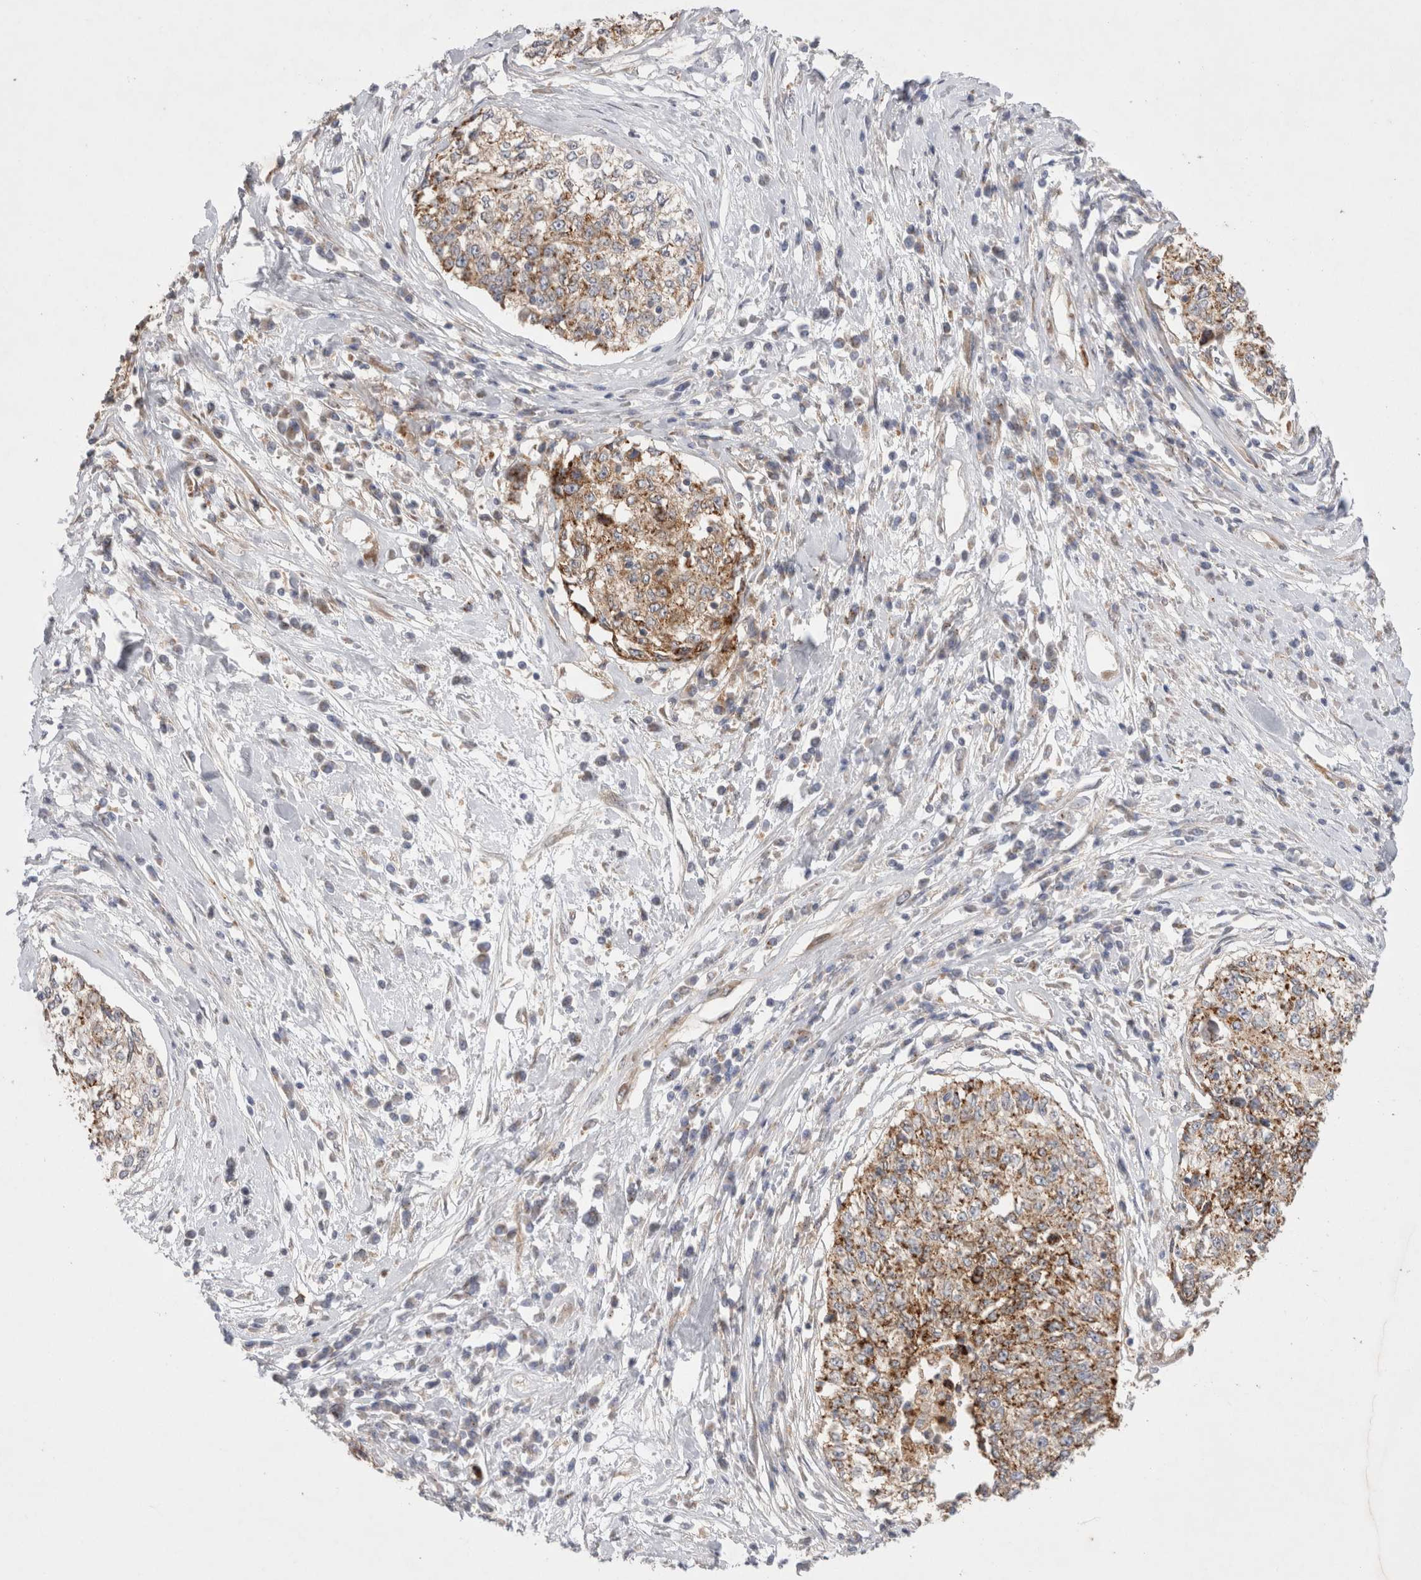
{"staining": {"intensity": "moderate", "quantity": ">75%", "location": "cytoplasmic/membranous"}, "tissue": "cervical cancer", "cell_type": "Tumor cells", "image_type": "cancer", "snomed": [{"axis": "morphology", "description": "Squamous cell carcinoma, NOS"}, {"axis": "topography", "description": "Cervix"}], "caption": "This photomicrograph reveals immunohistochemistry staining of human cervical squamous cell carcinoma, with medium moderate cytoplasmic/membranous expression in approximately >75% of tumor cells.", "gene": "NPC1", "patient": {"sex": "female", "age": 57}}